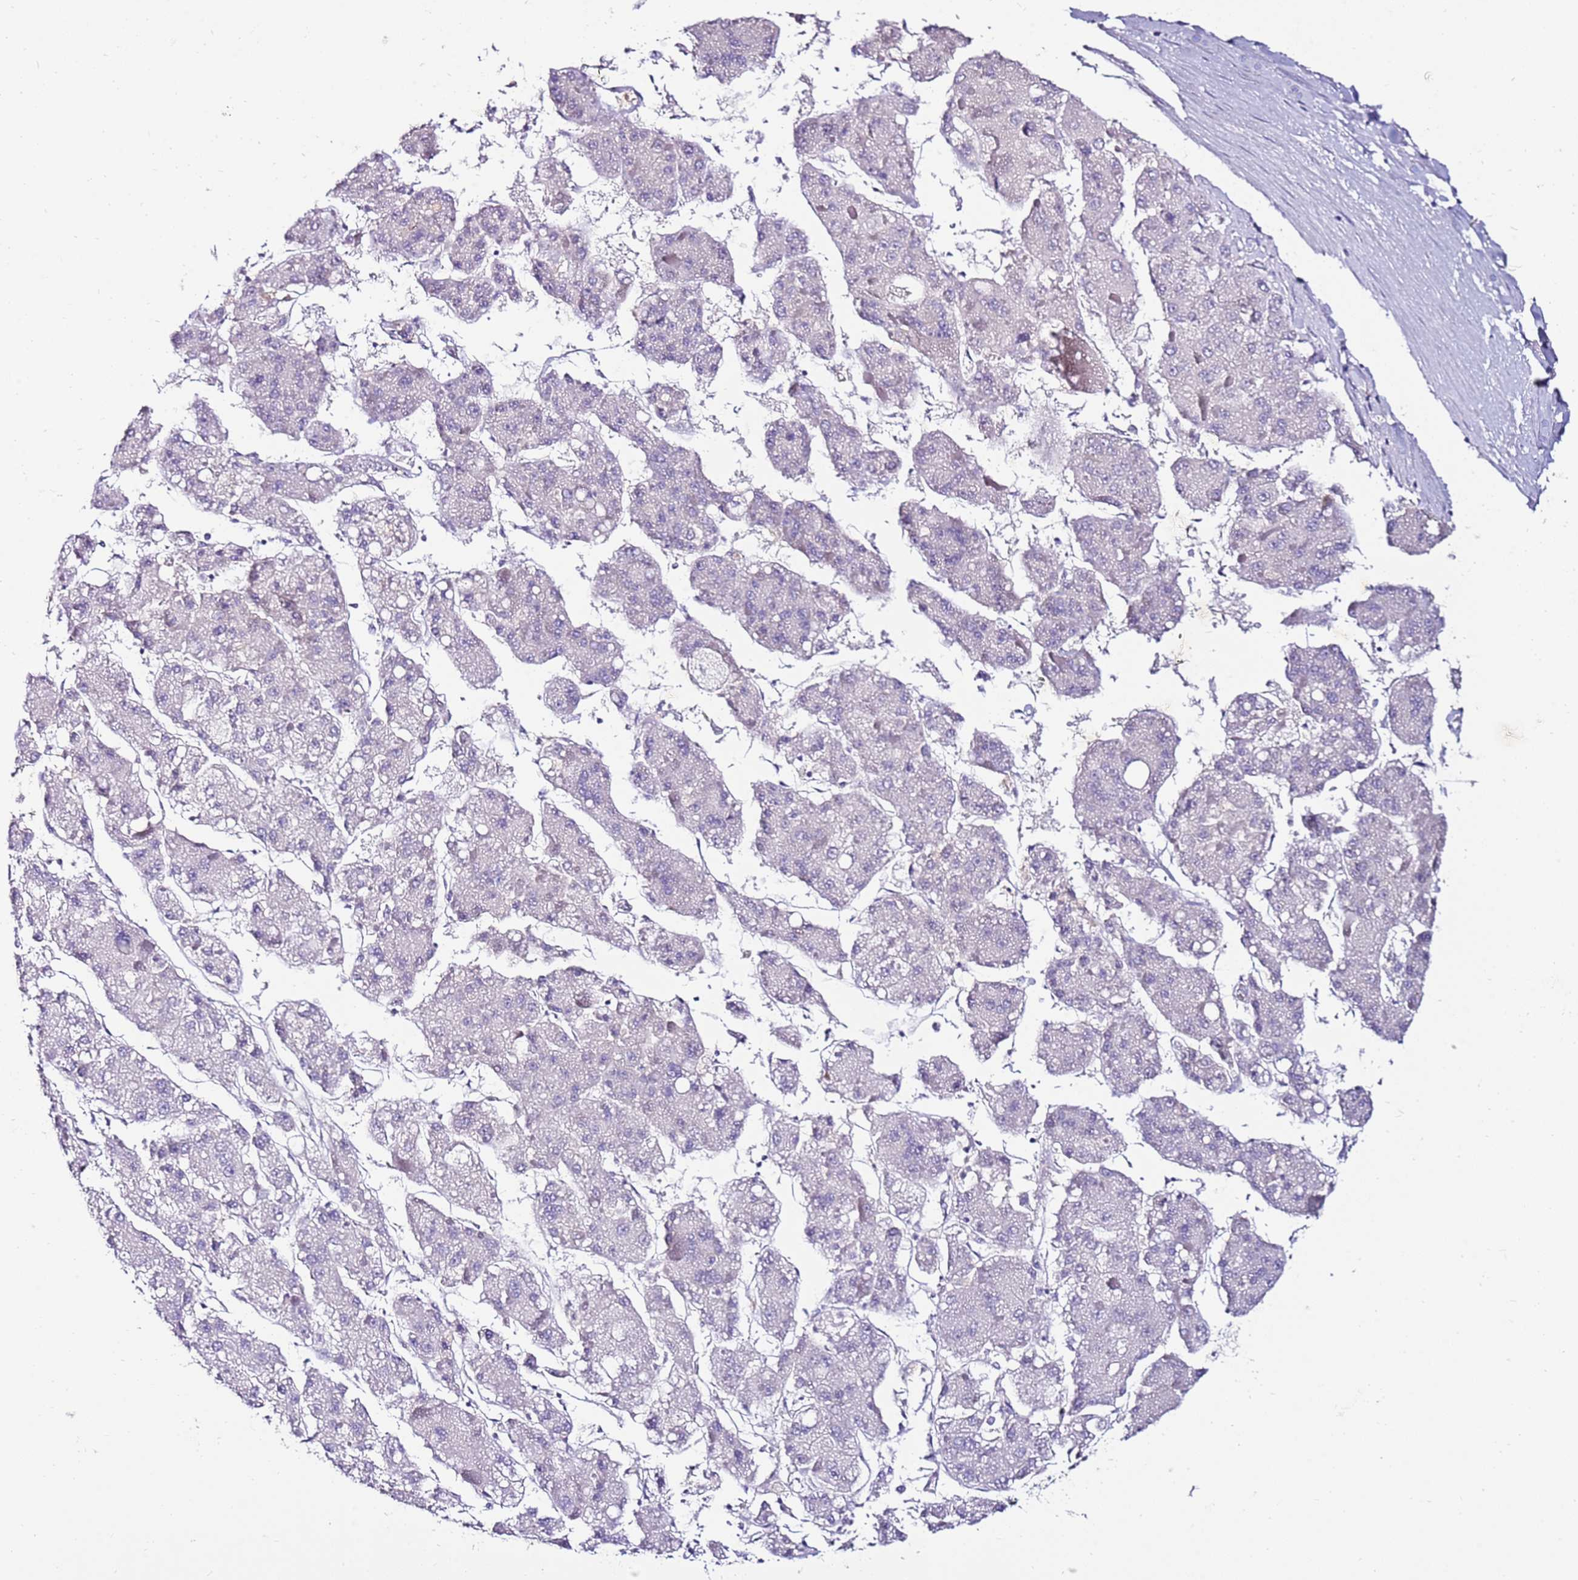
{"staining": {"intensity": "negative", "quantity": "none", "location": "none"}, "tissue": "liver cancer", "cell_type": "Tumor cells", "image_type": "cancer", "snomed": [{"axis": "morphology", "description": "Carcinoma, Hepatocellular, NOS"}, {"axis": "topography", "description": "Liver"}], "caption": "DAB (3,3'-diaminobenzidine) immunohistochemical staining of hepatocellular carcinoma (liver) reveals no significant staining in tumor cells. (DAB (3,3'-diaminobenzidine) immunohistochemistry (IHC) visualized using brightfield microscopy, high magnification).", "gene": "EVPLL", "patient": {"sex": "female", "age": 73}}